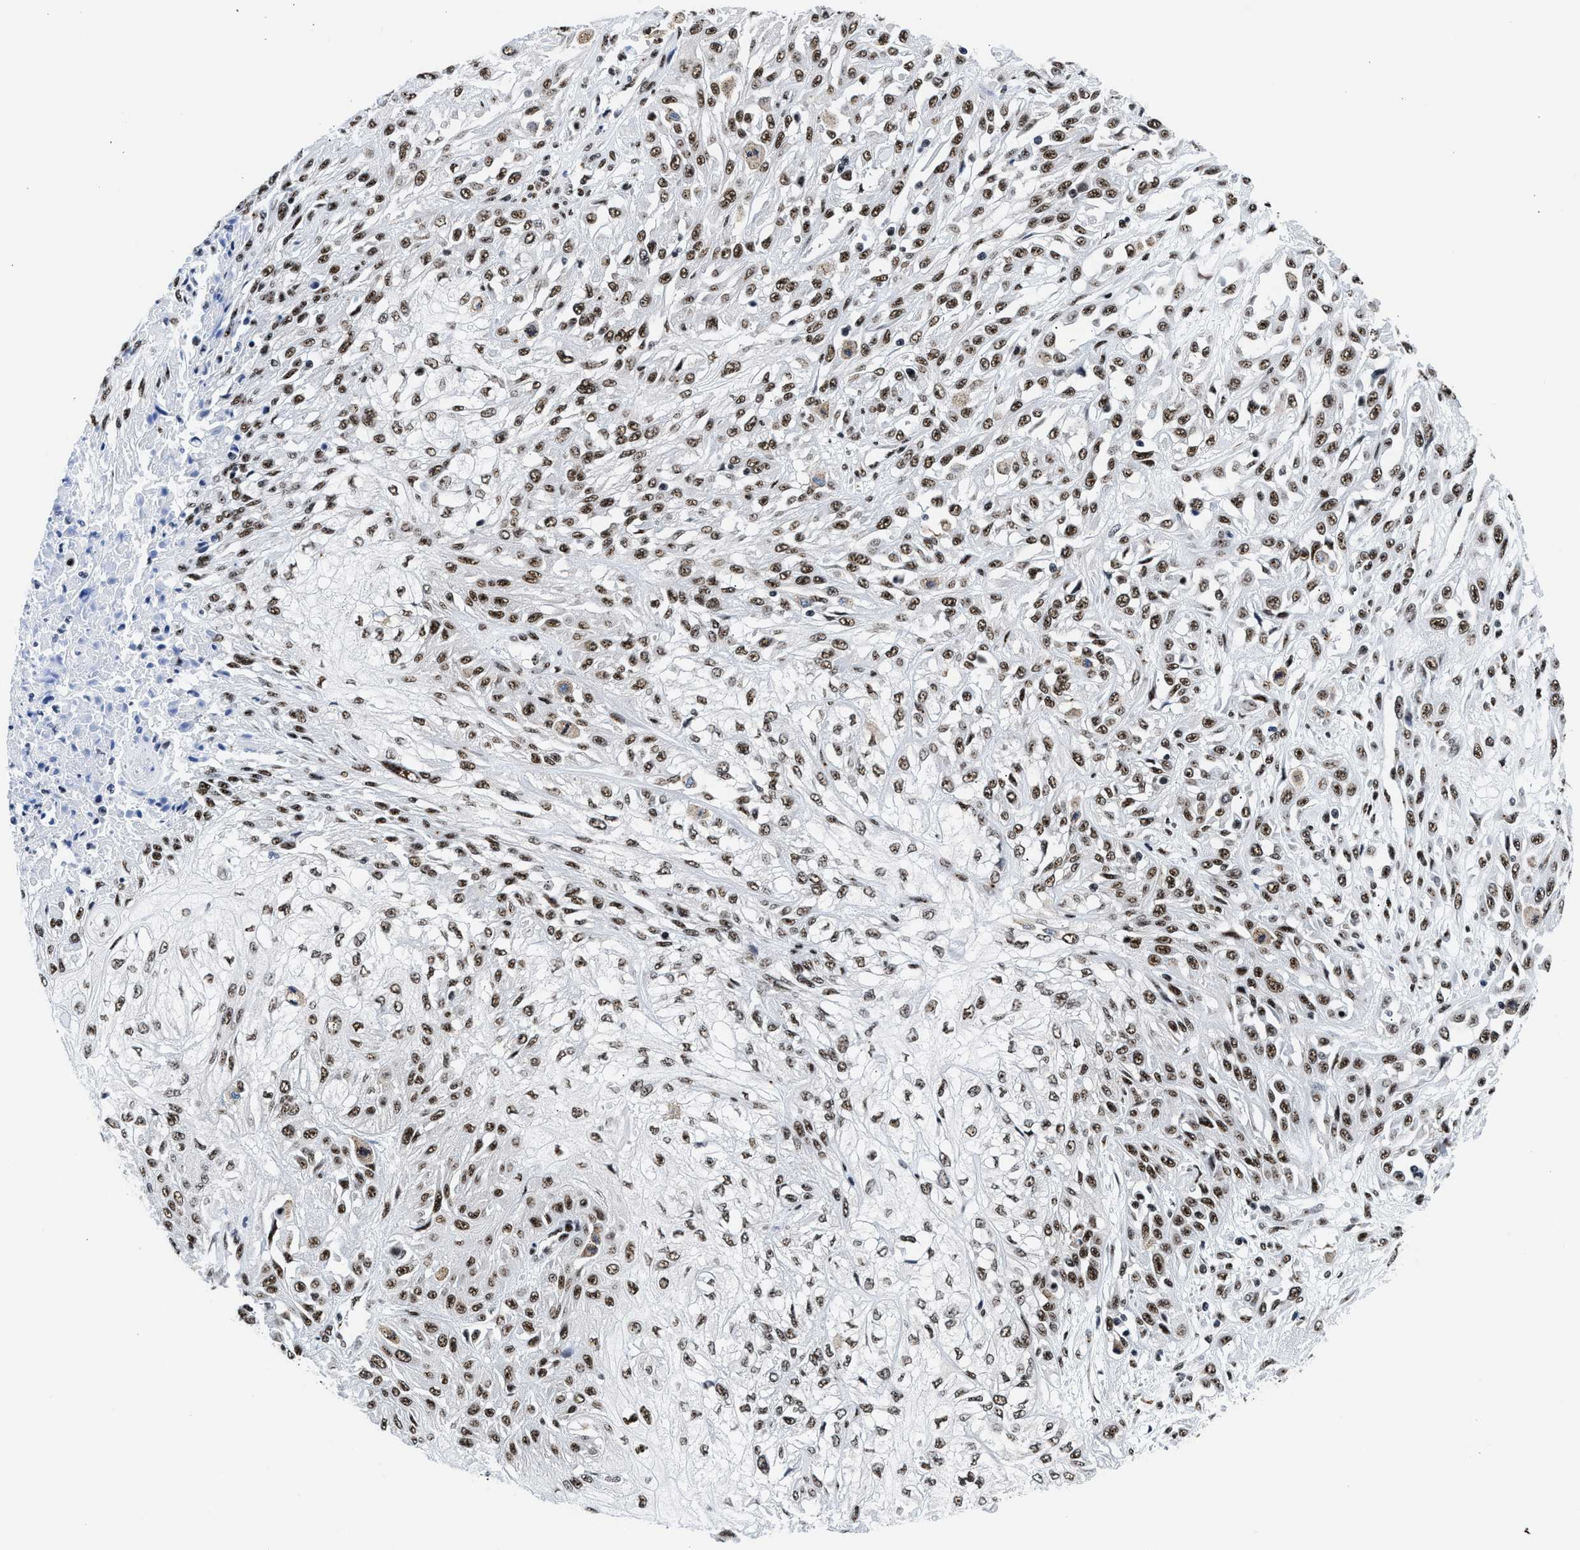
{"staining": {"intensity": "moderate", "quantity": ">75%", "location": "nuclear"}, "tissue": "skin cancer", "cell_type": "Tumor cells", "image_type": "cancer", "snomed": [{"axis": "morphology", "description": "Squamous cell carcinoma, NOS"}, {"axis": "morphology", "description": "Squamous cell carcinoma, metastatic, NOS"}, {"axis": "topography", "description": "Skin"}, {"axis": "topography", "description": "Lymph node"}], "caption": "Metastatic squamous cell carcinoma (skin) was stained to show a protein in brown. There is medium levels of moderate nuclear positivity in approximately >75% of tumor cells. Immunohistochemistry stains the protein in brown and the nuclei are stained blue.", "gene": "RBM8A", "patient": {"sex": "male", "age": 75}}